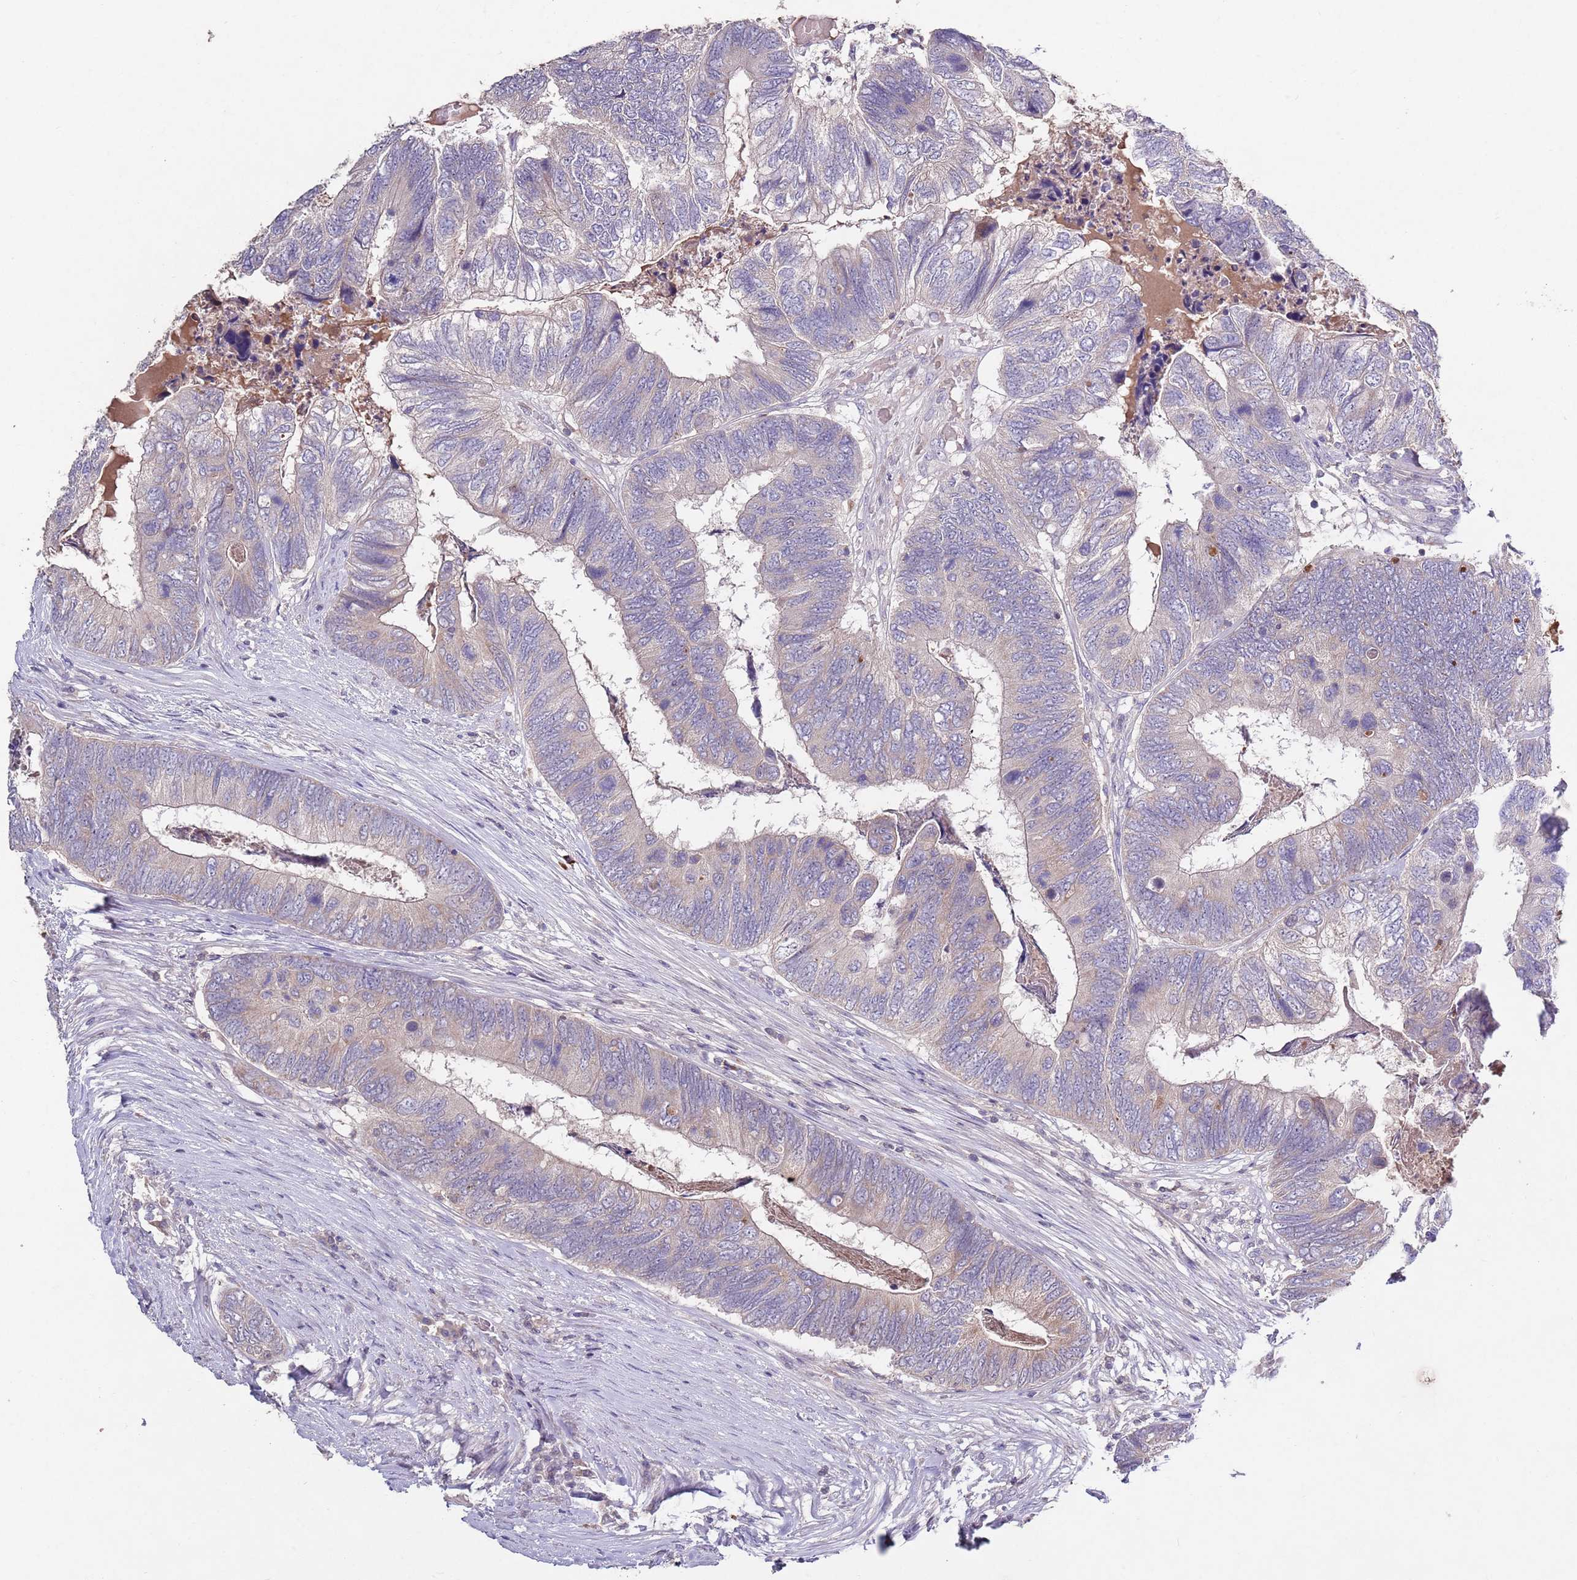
{"staining": {"intensity": "weak", "quantity": "<25%", "location": "cytoplasmic/membranous"}, "tissue": "colorectal cancer", "cell_type": "Tumor cells", "image_type": "cancer", "snomed": [{"axis": "morphology", "description": "Adenocarcinoma, NOS"}, {"axis": "topography", "description": "Colon"}], "caption": "Protein analysis of adenocarcinoma (colorectal) reveals no significant staining in tumor cells.", "gene": "NRDE2", "patient": {"sex": "female", "age": 67}}